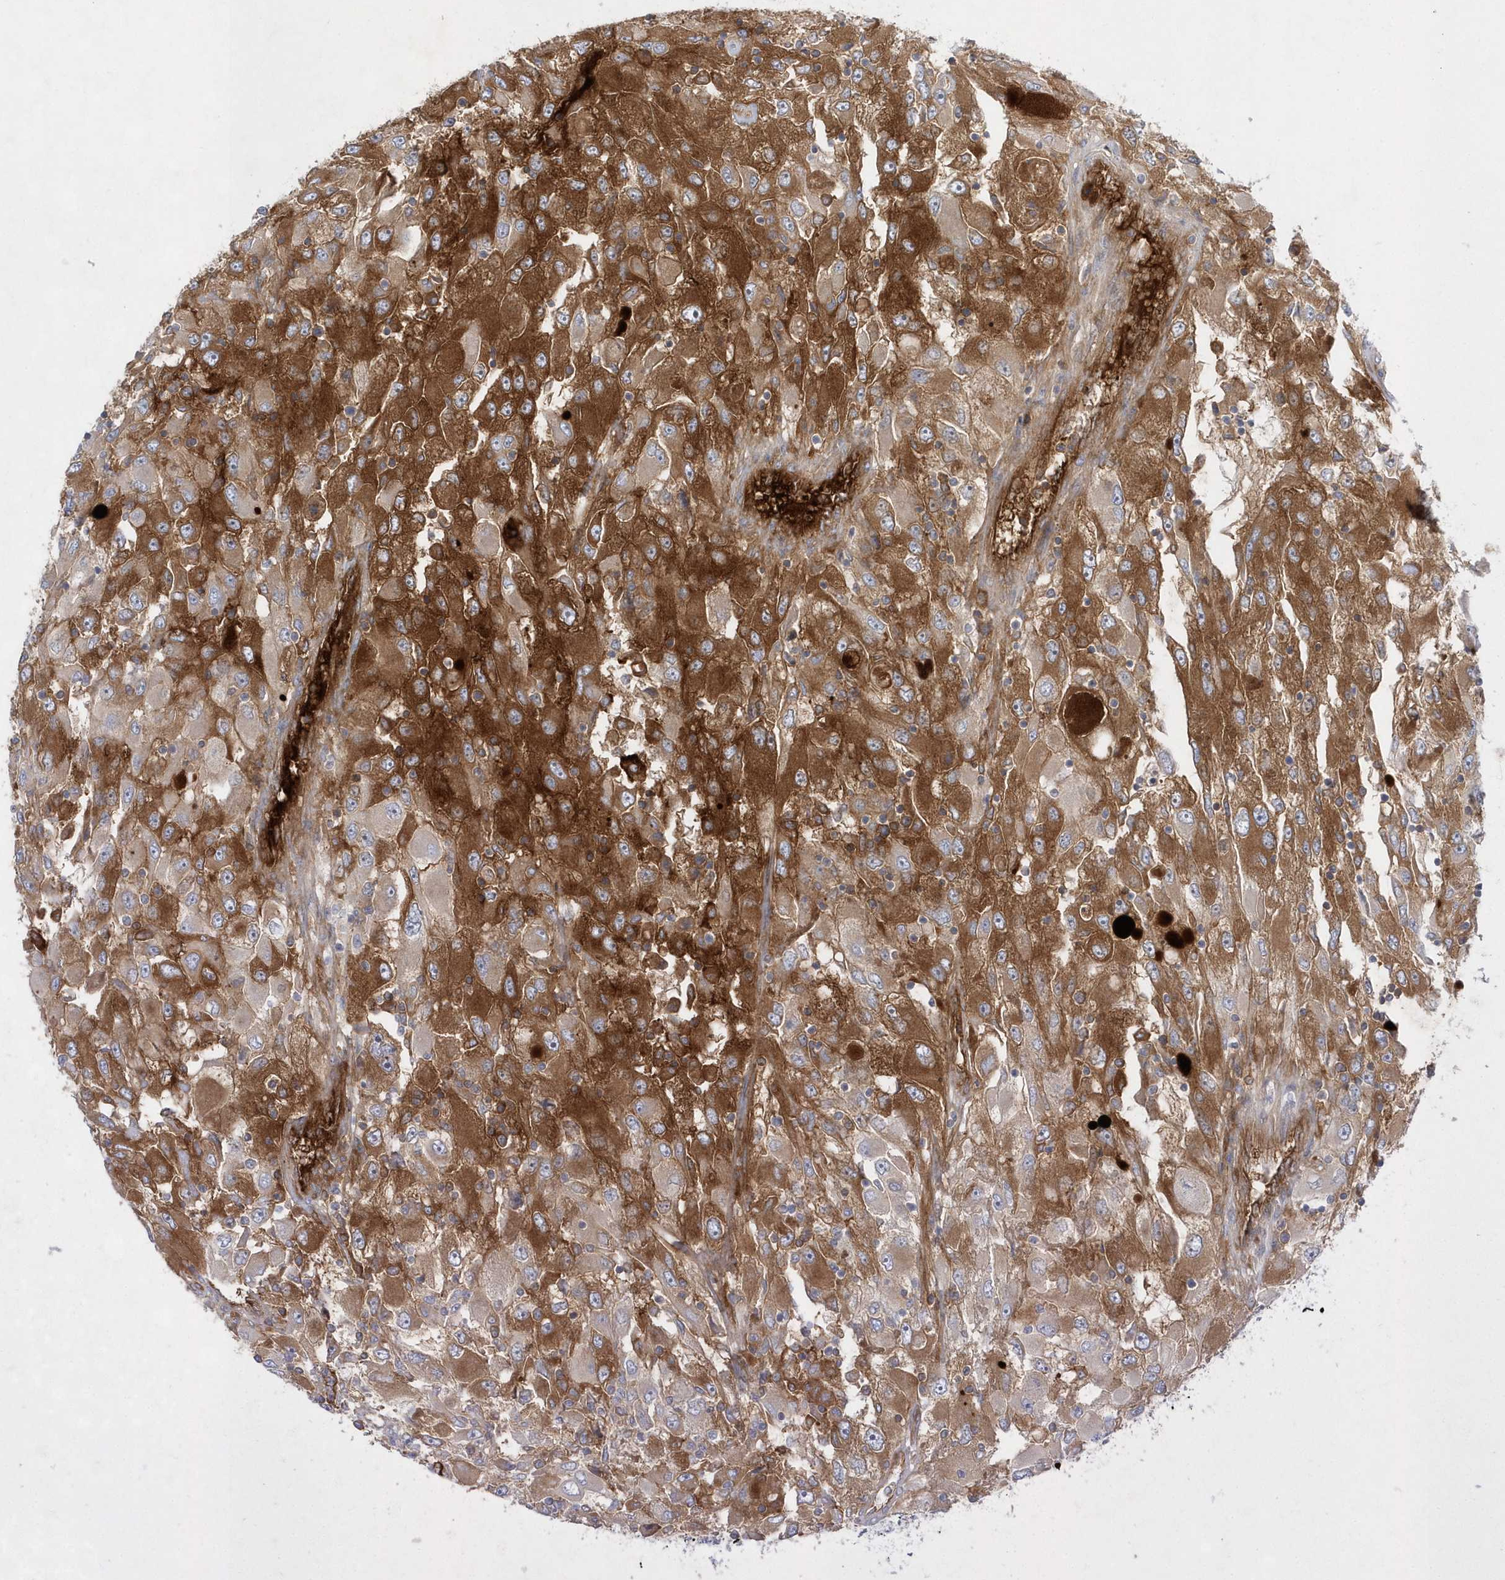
{"staining": {"intensity": "strong", "quantity": ">75%", "location": "cytoplasmic/membranous"}, "tissue": "renal cancer", "cell_type": "Tumor cells", "image_type": "cancer", "snomed": [{"axis": "morphology", "description": "Adenocarcinoma, NOS"}, {"axis": "topography", "description": "Kidney"}], "caption": "Immunohistochemistry (IHC) photomicrograph of renal cancer (adenocarcinoma) stained for a protein (brown), which reveals high levels of strong cytoplasmic/membranous staining in approximately >75% of tumor cells.", "gene": "TMEM132B", "patient": {"sex": "female", "age": 52}}